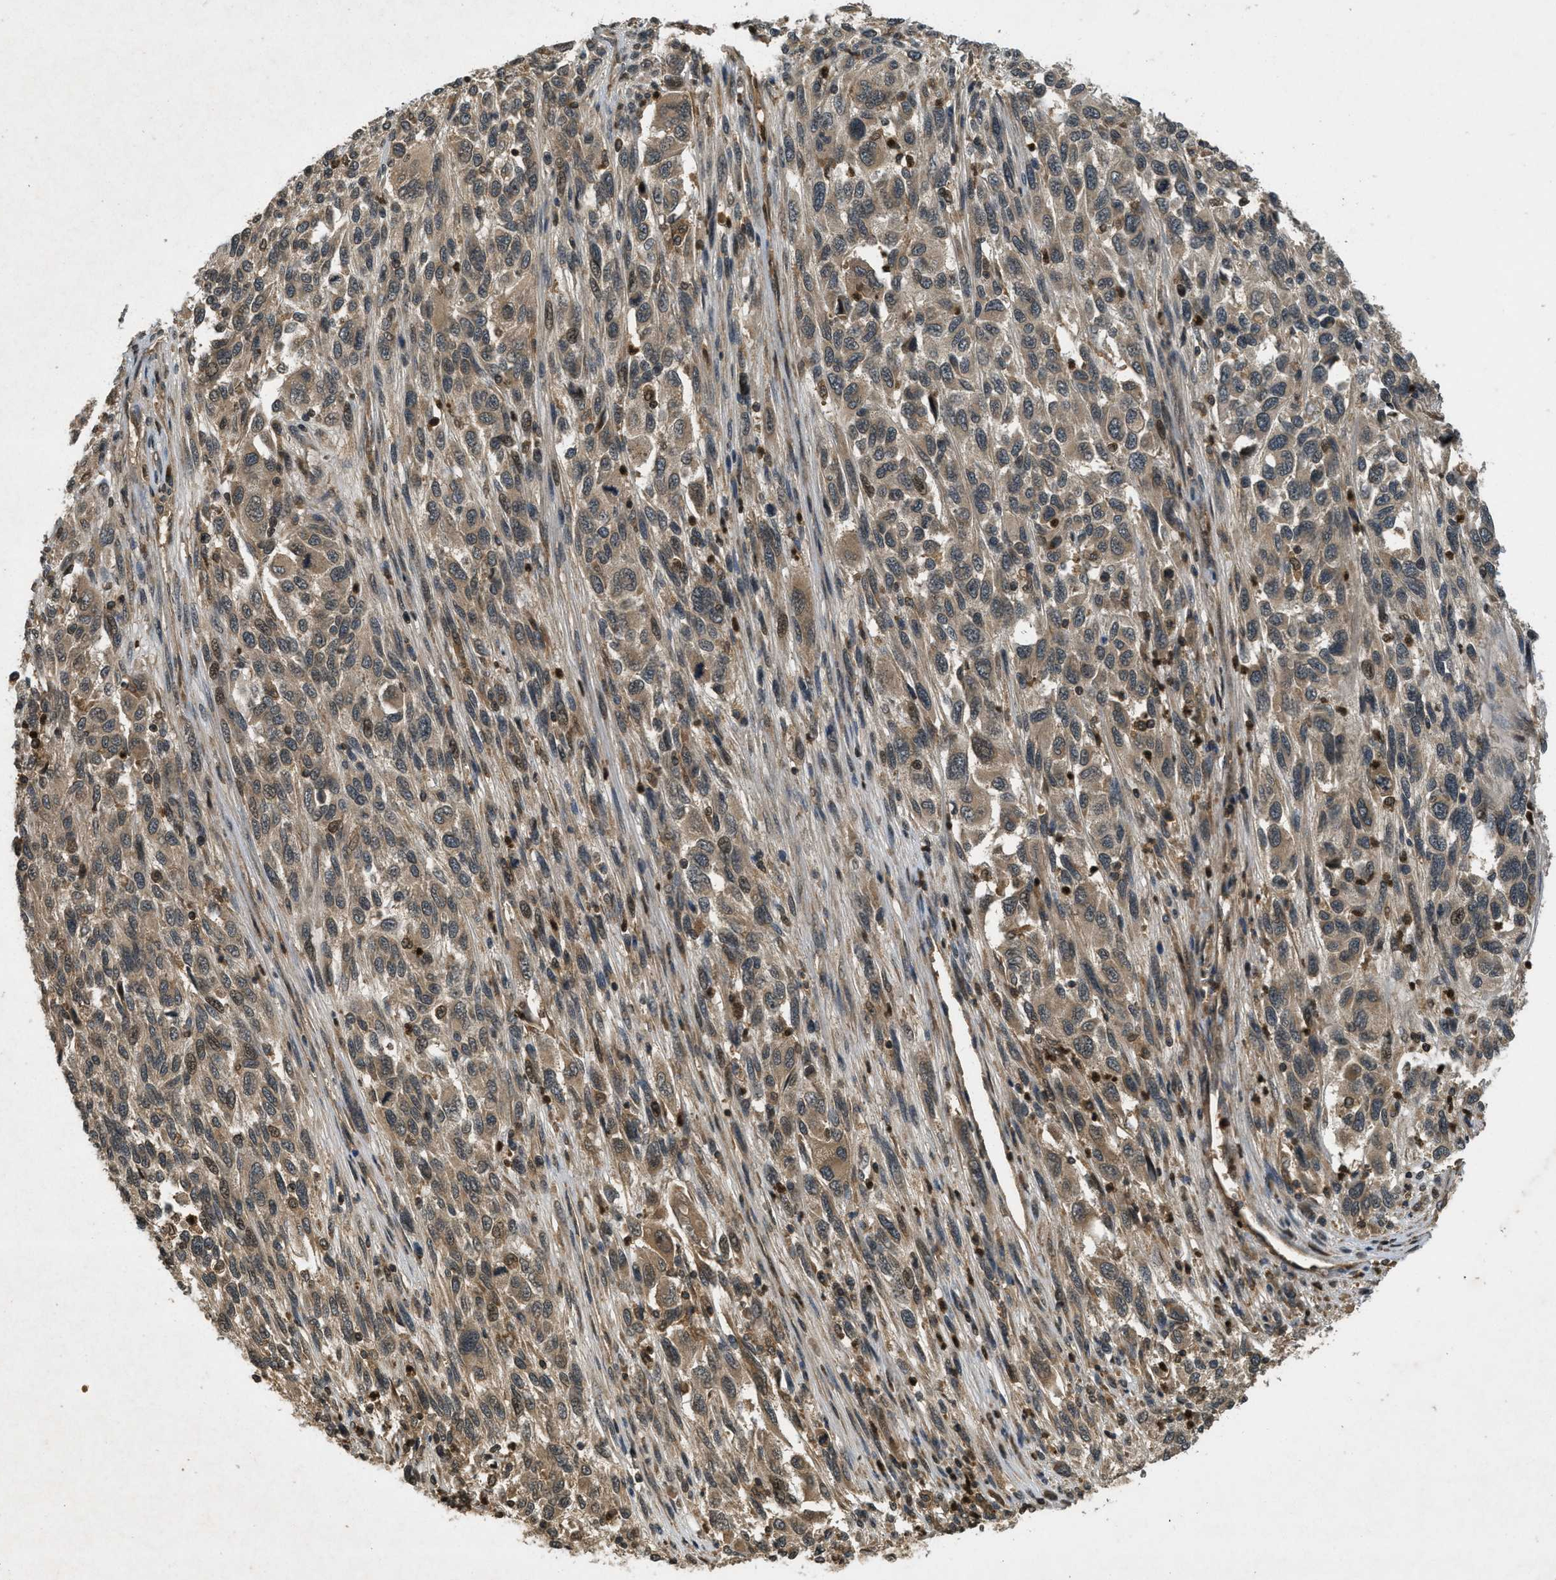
{"staining": {"intensity": "weak", "quantity": ">75%", "location": "cytoplasmic/membranous"}, "tissue": "melanoma", "cell_type": "Tumor cells", "image_type": "cancer", "snomed": [{"axis": "morphology", "description": "Malignant melanoma, Metastatic site"}, {"axis": "topography", "description": "Lymph node"}], "caption": "Immunohistochemistry (IHC) of human melanoma shows low levels of weak cytoplasmic/membranous positivity in approximately >75% of tumor cells.", "gene": "ATG7", "patient": {"sex": "male", "age": 61}}